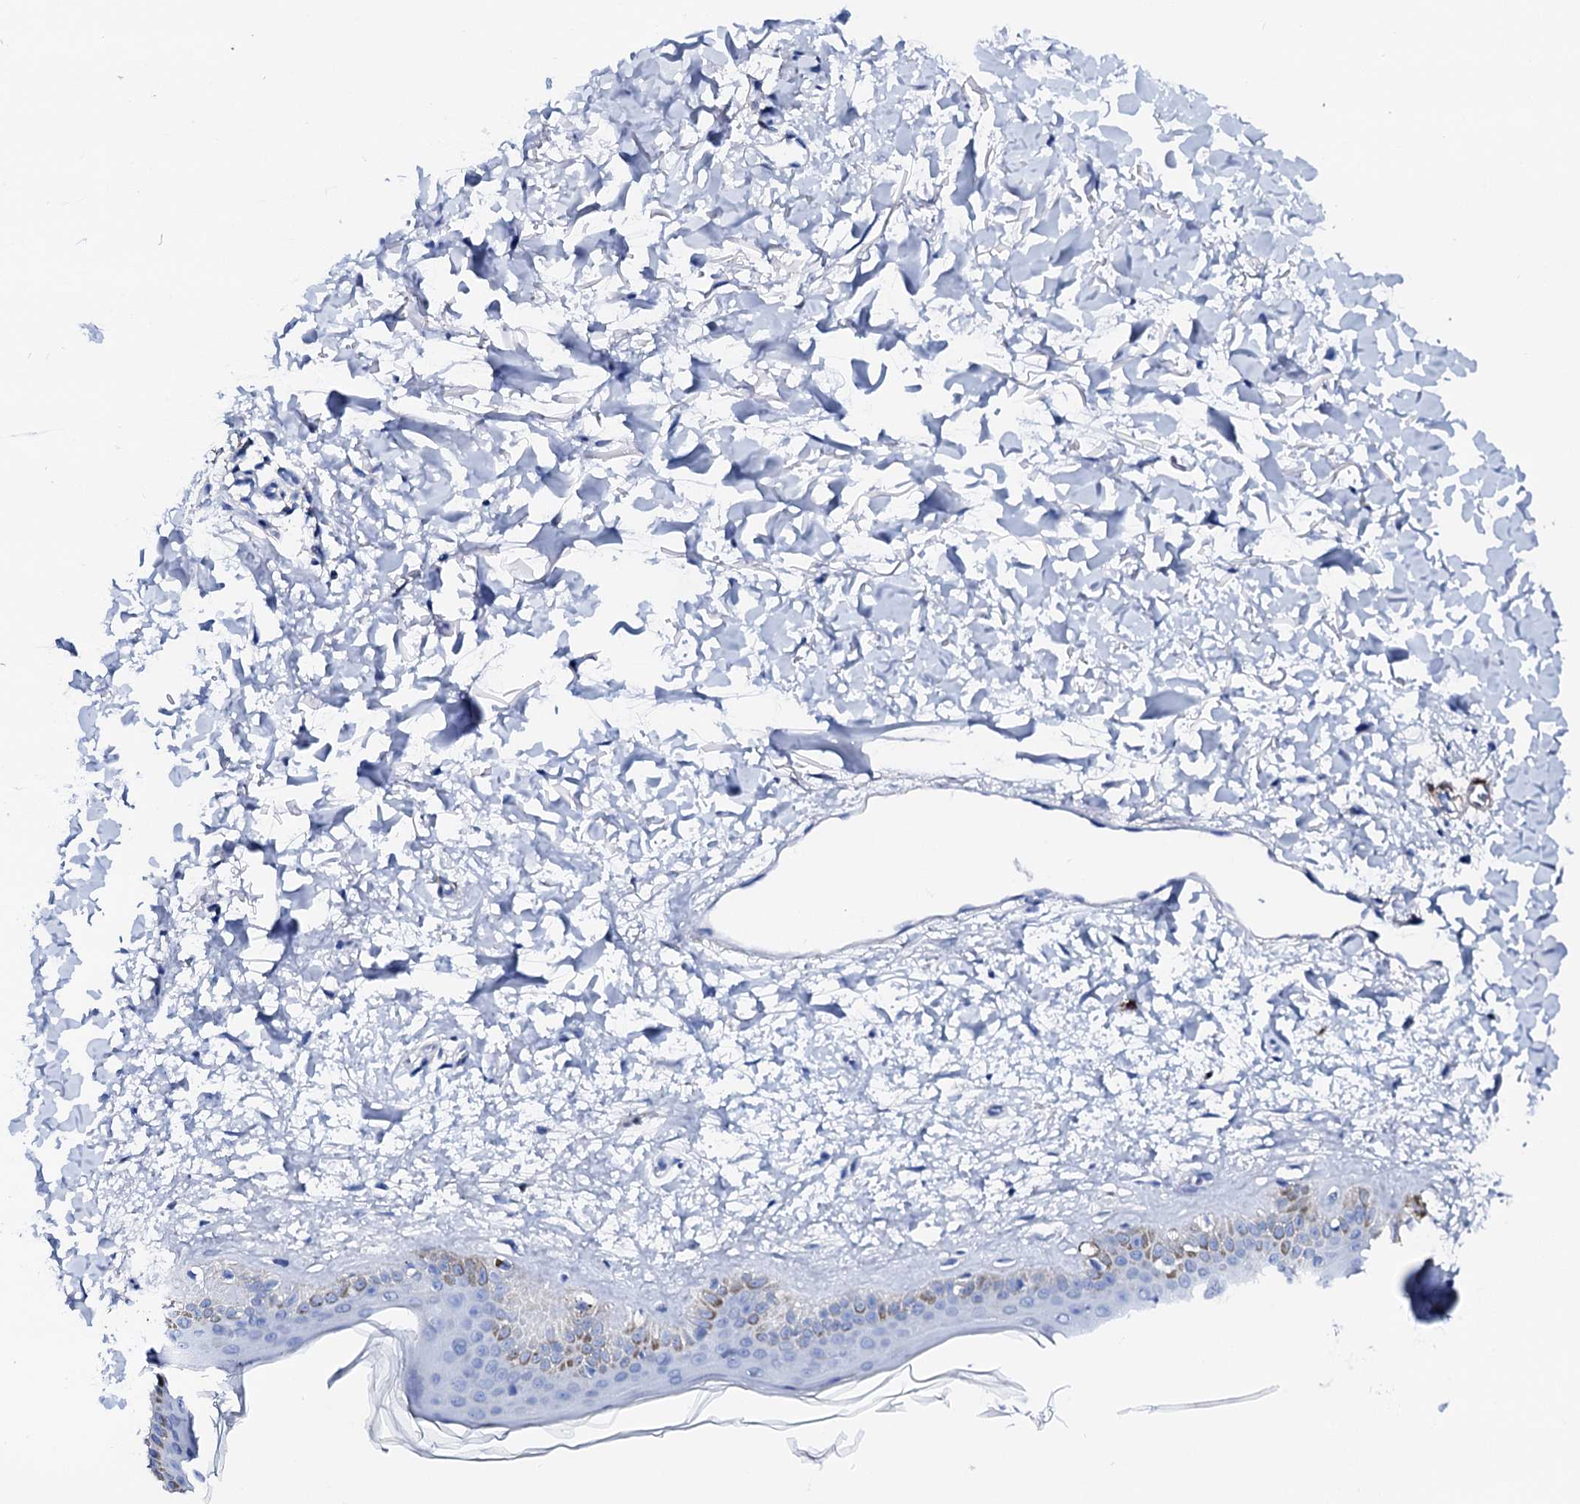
{"staining": {"intensity": "negative", "quantity": "none", "location": "none"}, "tissue": "skin", "cell_type": "Fibroblasts", "image_type": "normal", "snomed": [{"axis": "morphology", "description": "Normal tissue, NOS"}, {"axis": "topography", "description": "Skin"}], "caption": "Histopathology image shows no significant protein positivity in fibroblasts of unremarkable skin.", "gene": "NRIP2", "patient": {"sex": "female", "age": 58}}